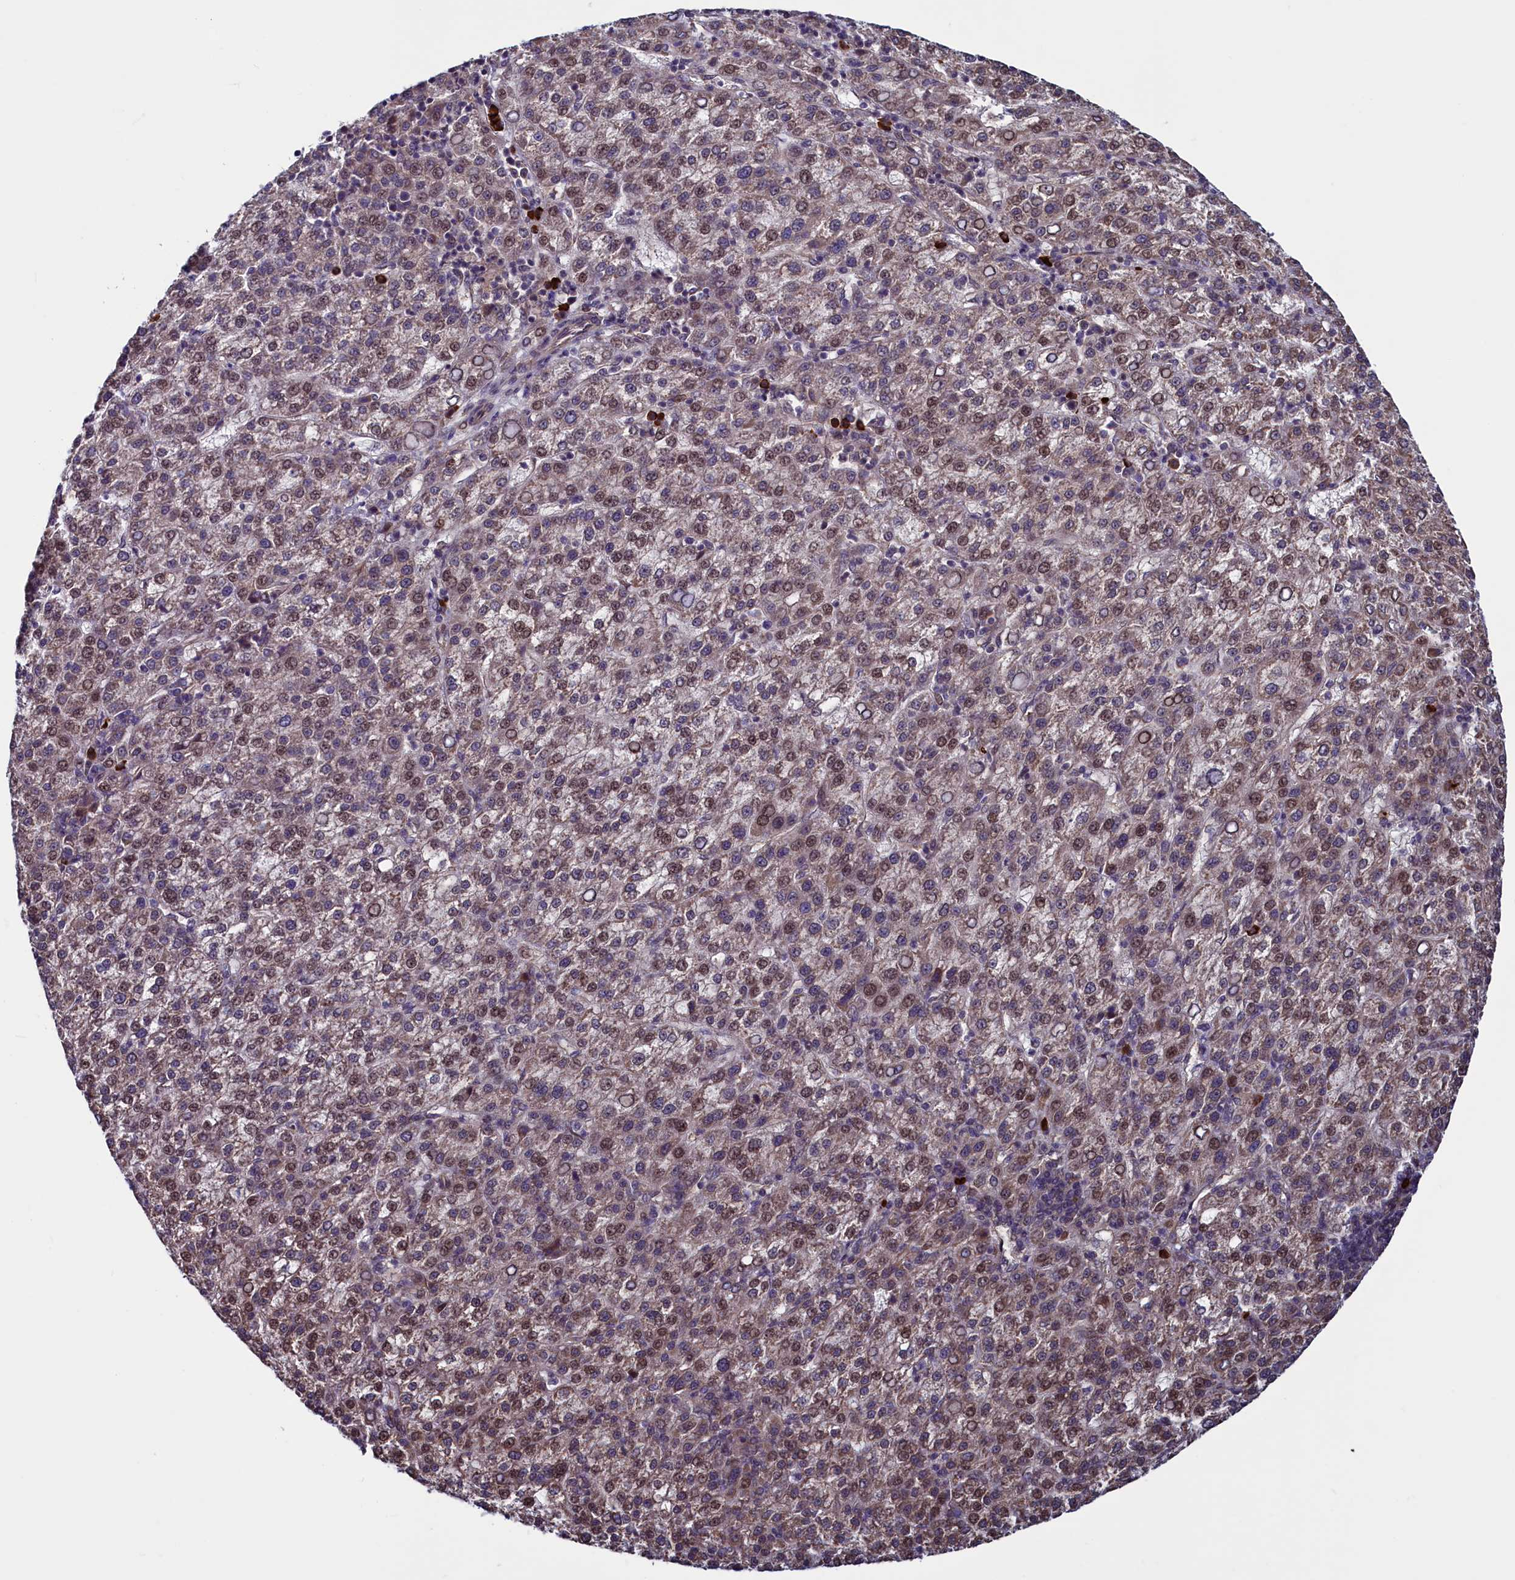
{"staining": {"intensity": "weak", "quantity": "25%-75%", "location": "cytoplasmic/membranous,nuclear"}, "tissue": "liver cancer", "cell_type": "Tumor cells", "image_type": "cancer", "snomed": [{"axis": "morphology", "description": "Carcinoma, Hepatocellular, NOS"}, {"axis": "topography", "description": "Liver"}], "caption": "Human liver hepatocellular carcinoma stained with a protein marker reveals weak staining in tumor cells.", "gene": "RBFA", "patient": {"sex": "female", "age": 58}}